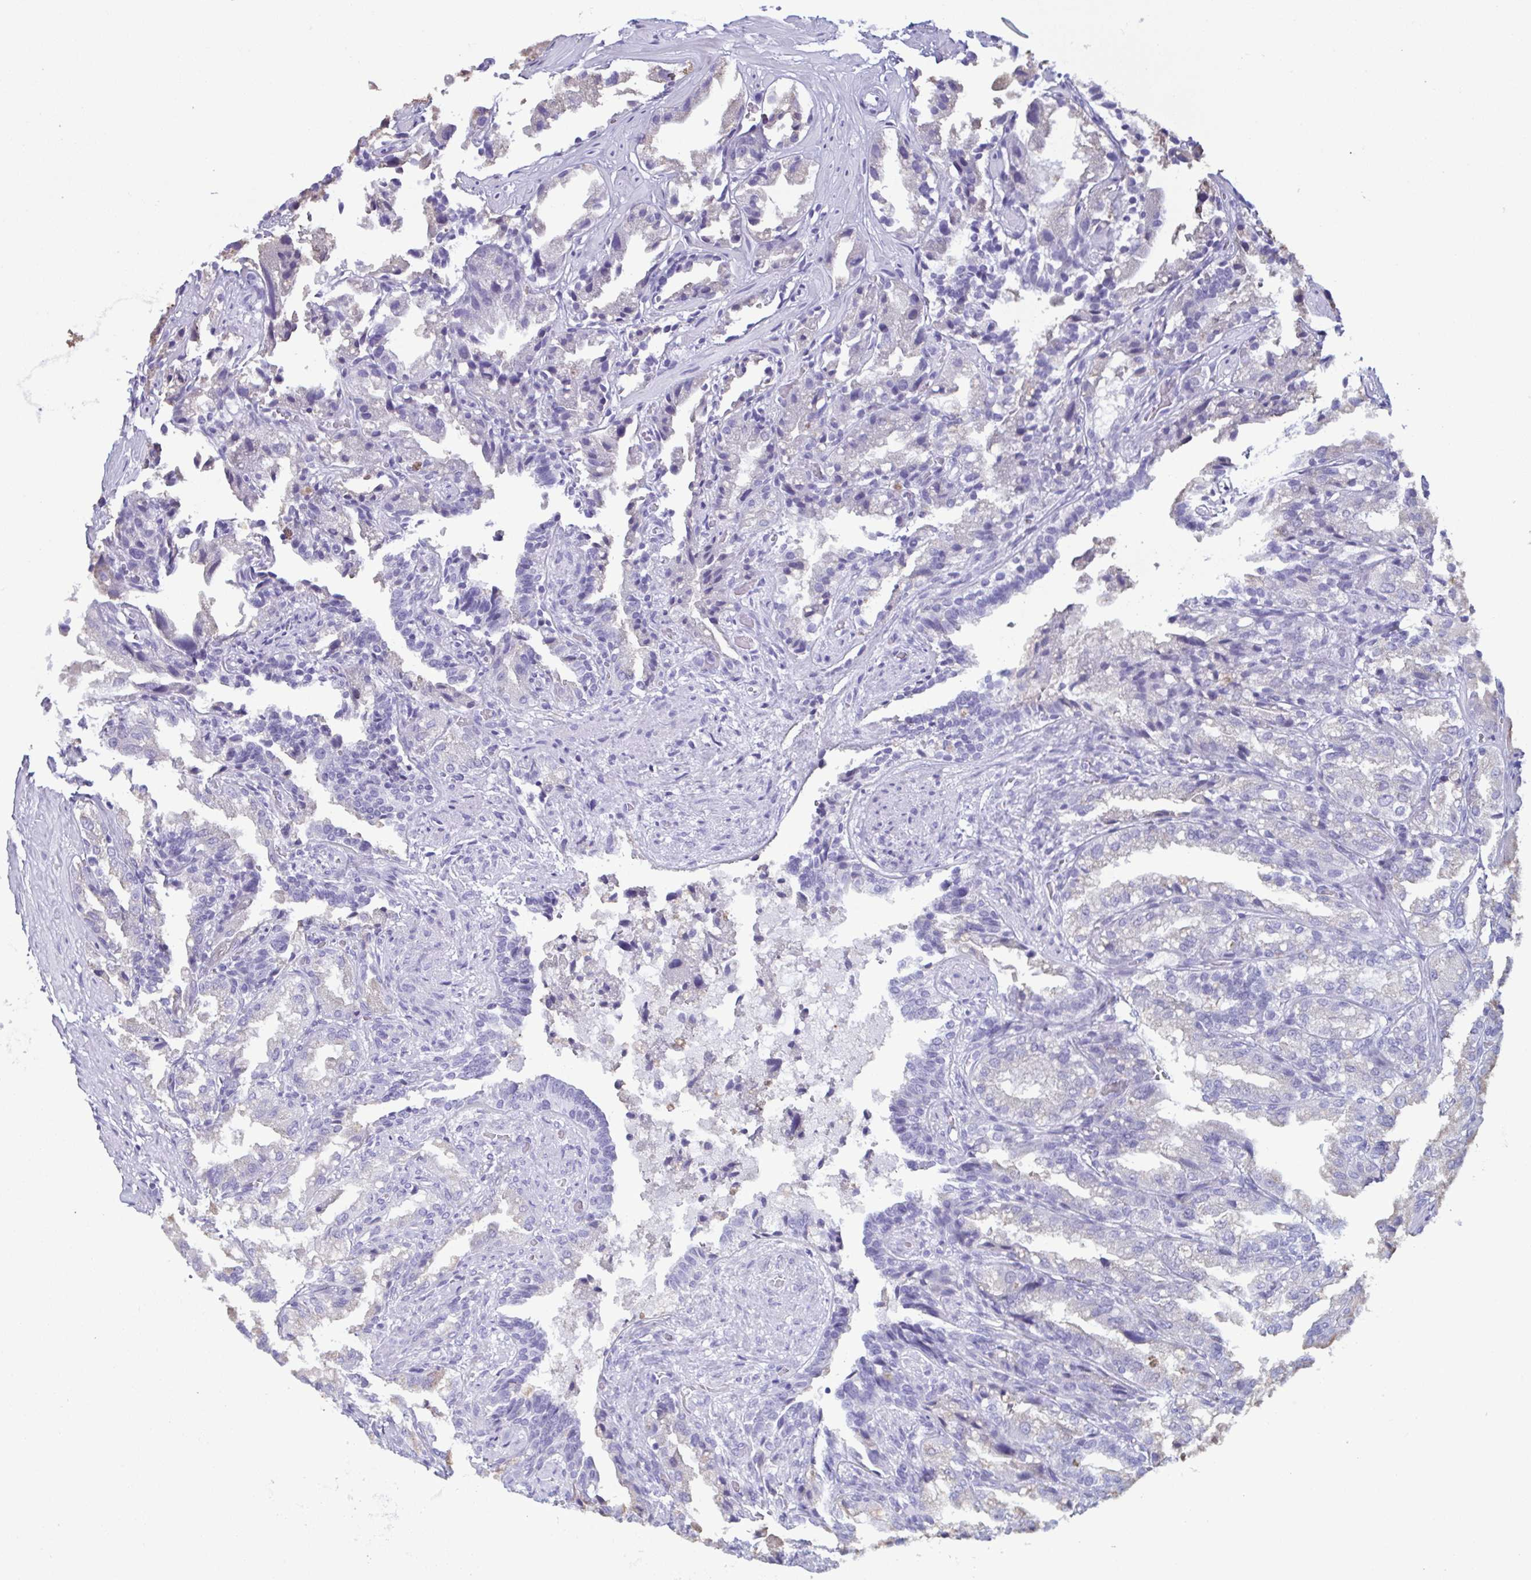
{"staining": {"intensity": "negative", "quantity": "none", "location": "none"}, "tissue": "seminal vesicle", "cell_type": "Glandular cells", "image_type": "normal", "snomed": [{"axis": "morphology", "description": "Normal tissue, NOS"}, {"axis": "topography", "description": "Seminal veicle"}], "caption": "Micrograph shows no significant protein staining in glandular cells of normal seminal vesicle.", "gene": "LTF", "patient": {"sex": "male", "age": 57}}